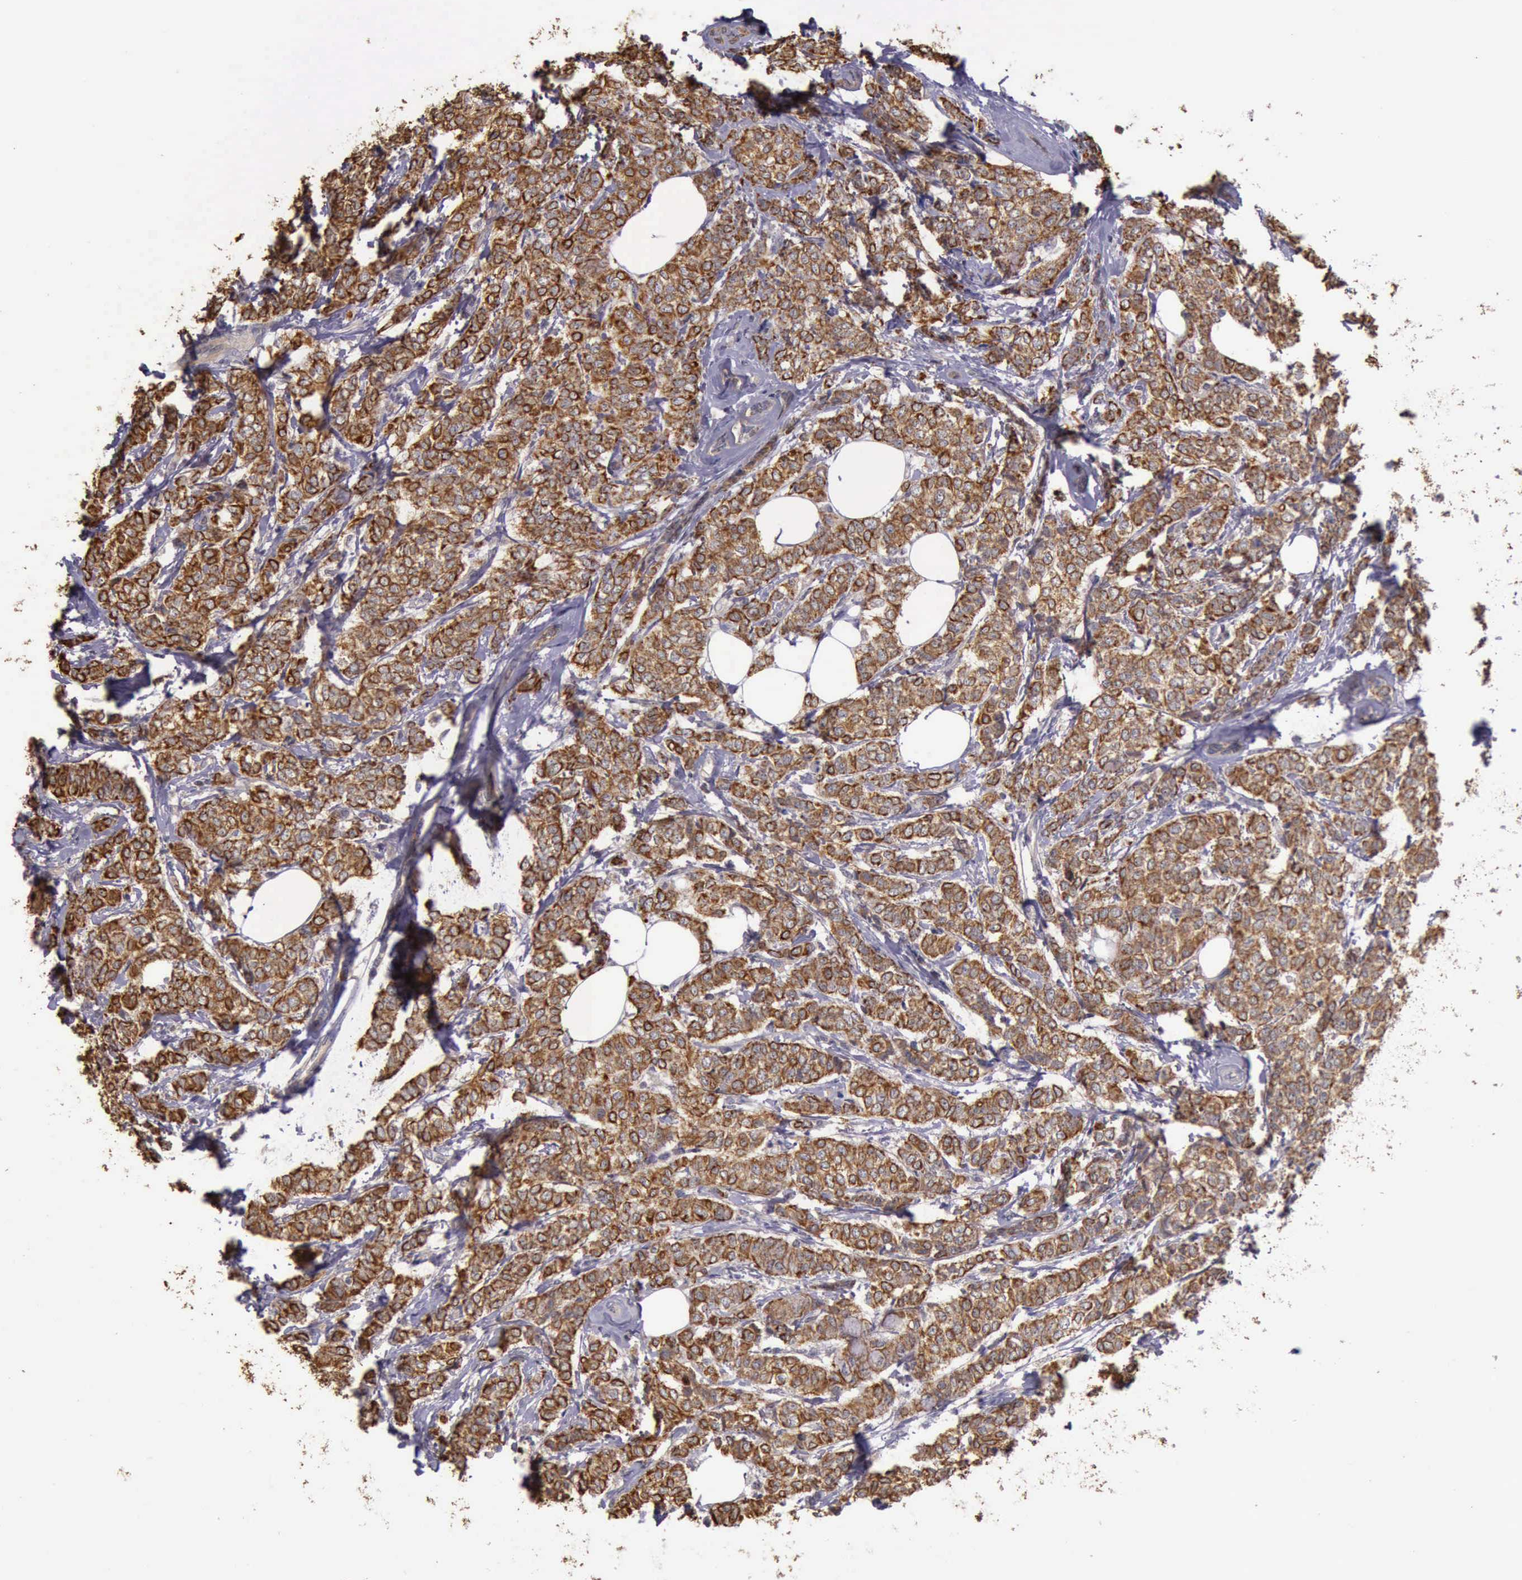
{"staining": {"intensity": "moderate", "quantity": ">75%", "location": "cytoplasmic/membranous"}, "tissue": "breast cancer", "cell_type": "Tumor cells", "image_type": "cancer", "snomed": [{"axis": "morphology", "description": "Lobular carcinoma"}, {"axis": "topography", "description": "Breast"}], "caption": "About >75% of tumor cells in breast cancer show moderate cytoplasmic/membranous protein expression as visualized by brown immunohistochemical staining.", "gene": "RAB39B", "patient": {"sex": "female", "age": 60}}